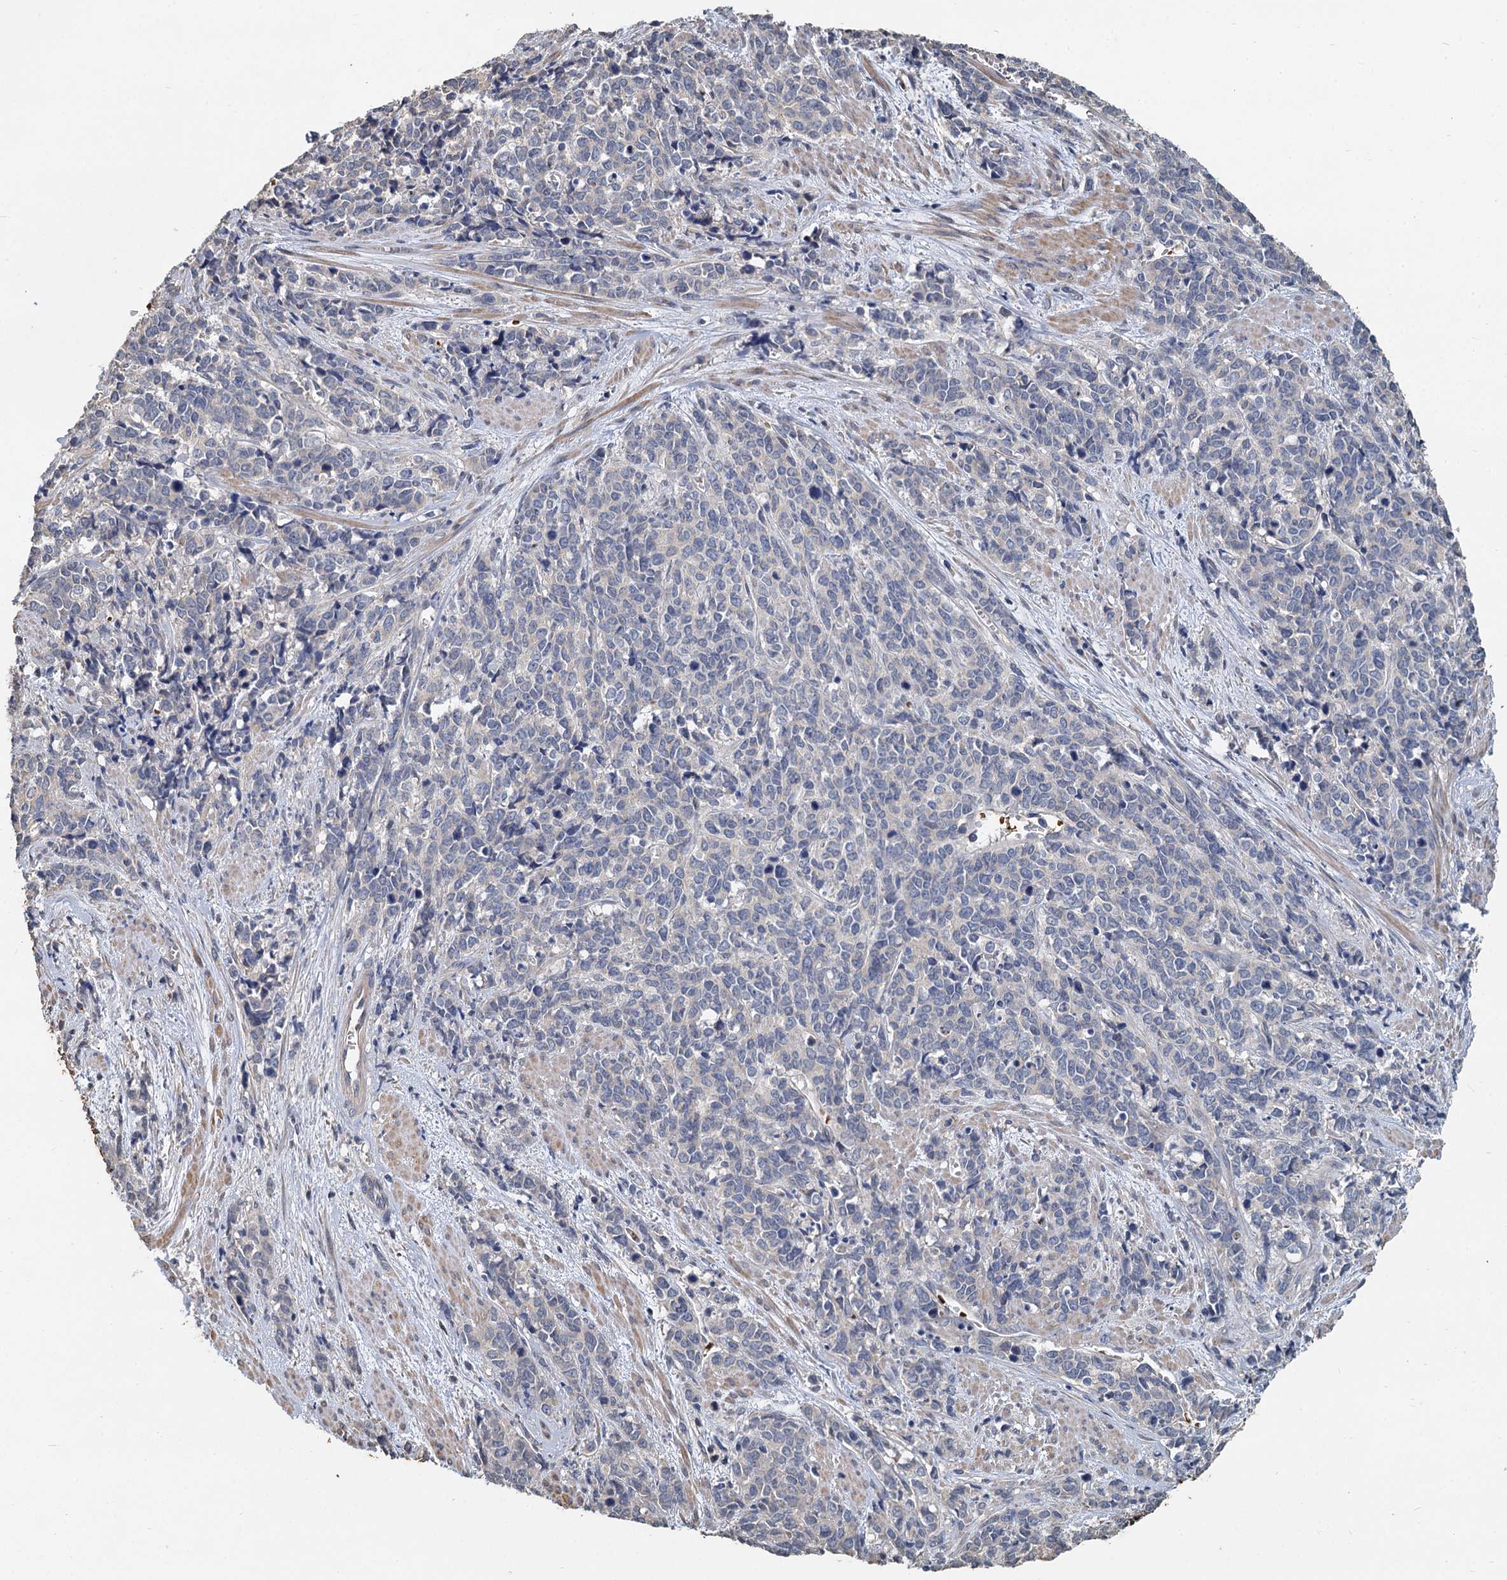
{"staining": {"intensity": "negative", "quantity": "none", "location": "none"}, "tissue": "cervical cancer", "cell_type": "Tumor cells", "image_type": "cancer", "snomed": [{"axis": "morphology", "description": "Squamous cell carcinoma, NOS"}, {"axis": "topography", "description": "Cervix"}], "caption": "Immunohistochemical staining of cervical cancer demonstrates no significant staining in tumor cells.", "gene": "TCTN2", "patient": {"sex": "female", "age": 60}}